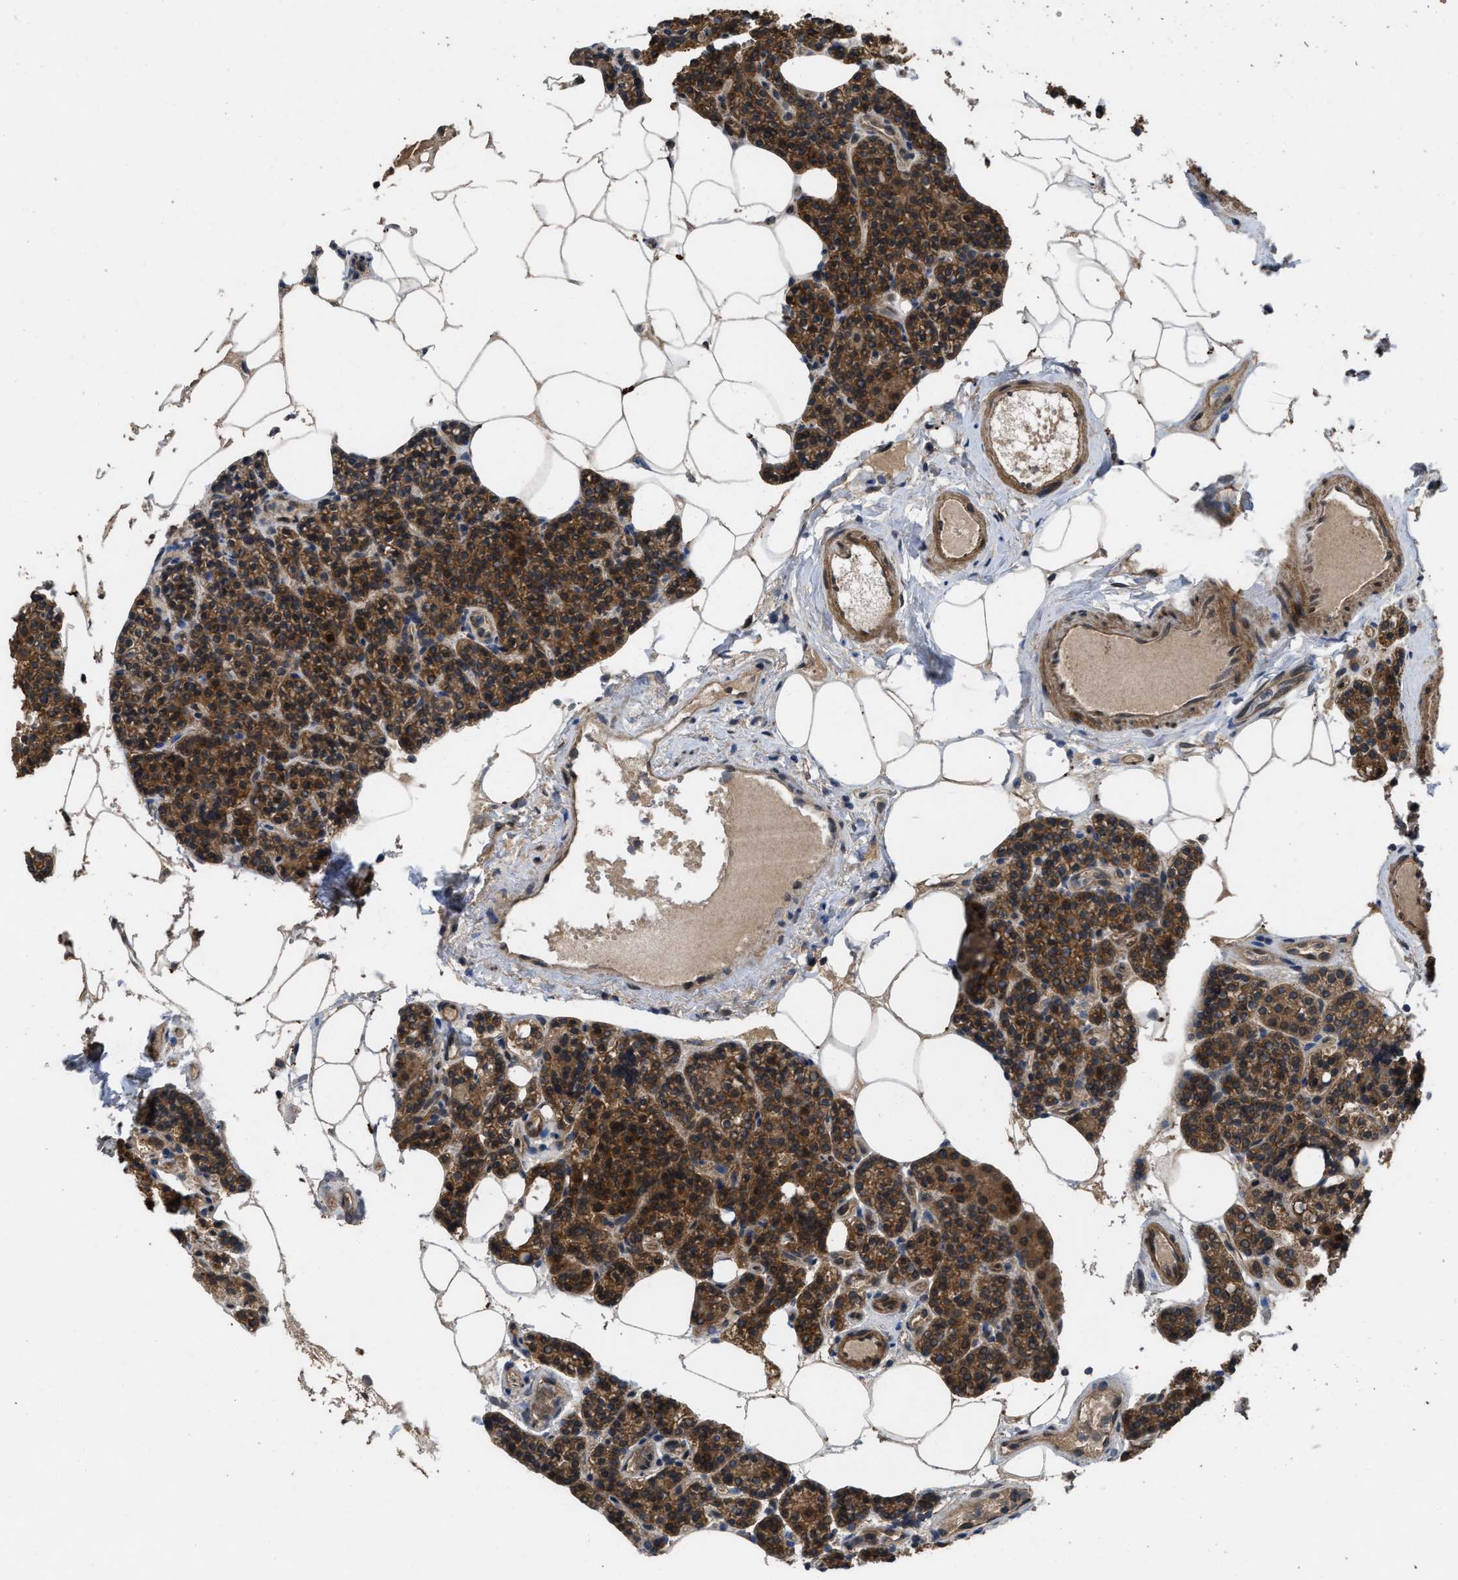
{"staining": {"intensity": "moderate", "quantity": ">75%", "location": "cytoplasmic/membranous"}, "tissue": "parathyroid gland", "cell_type": "Glandular cells", "image_type": "normal", "snomed": [{"axis": "morphology", "description": "Normal tissue, NOS"}, {"axis": "morphology", "description": "Adenoma, NOS"}, {"axis": "topography", "description": "Parathyroid gland"}], "caption": "Immunohistochemistry (DAB) staining of normal parathyroid gland demonstrates moderate cytoplasmic/membranous protein positivity in about >75% of glandular cells. The protein of interest is stained brown, and the nuclei are stained in blue (DAB (3,3'-diaminobenzidine) IHC with brightfield microscopy, high magnification).", "gene": "UTRN", "patient": {"sex": "female", "age": 70}}